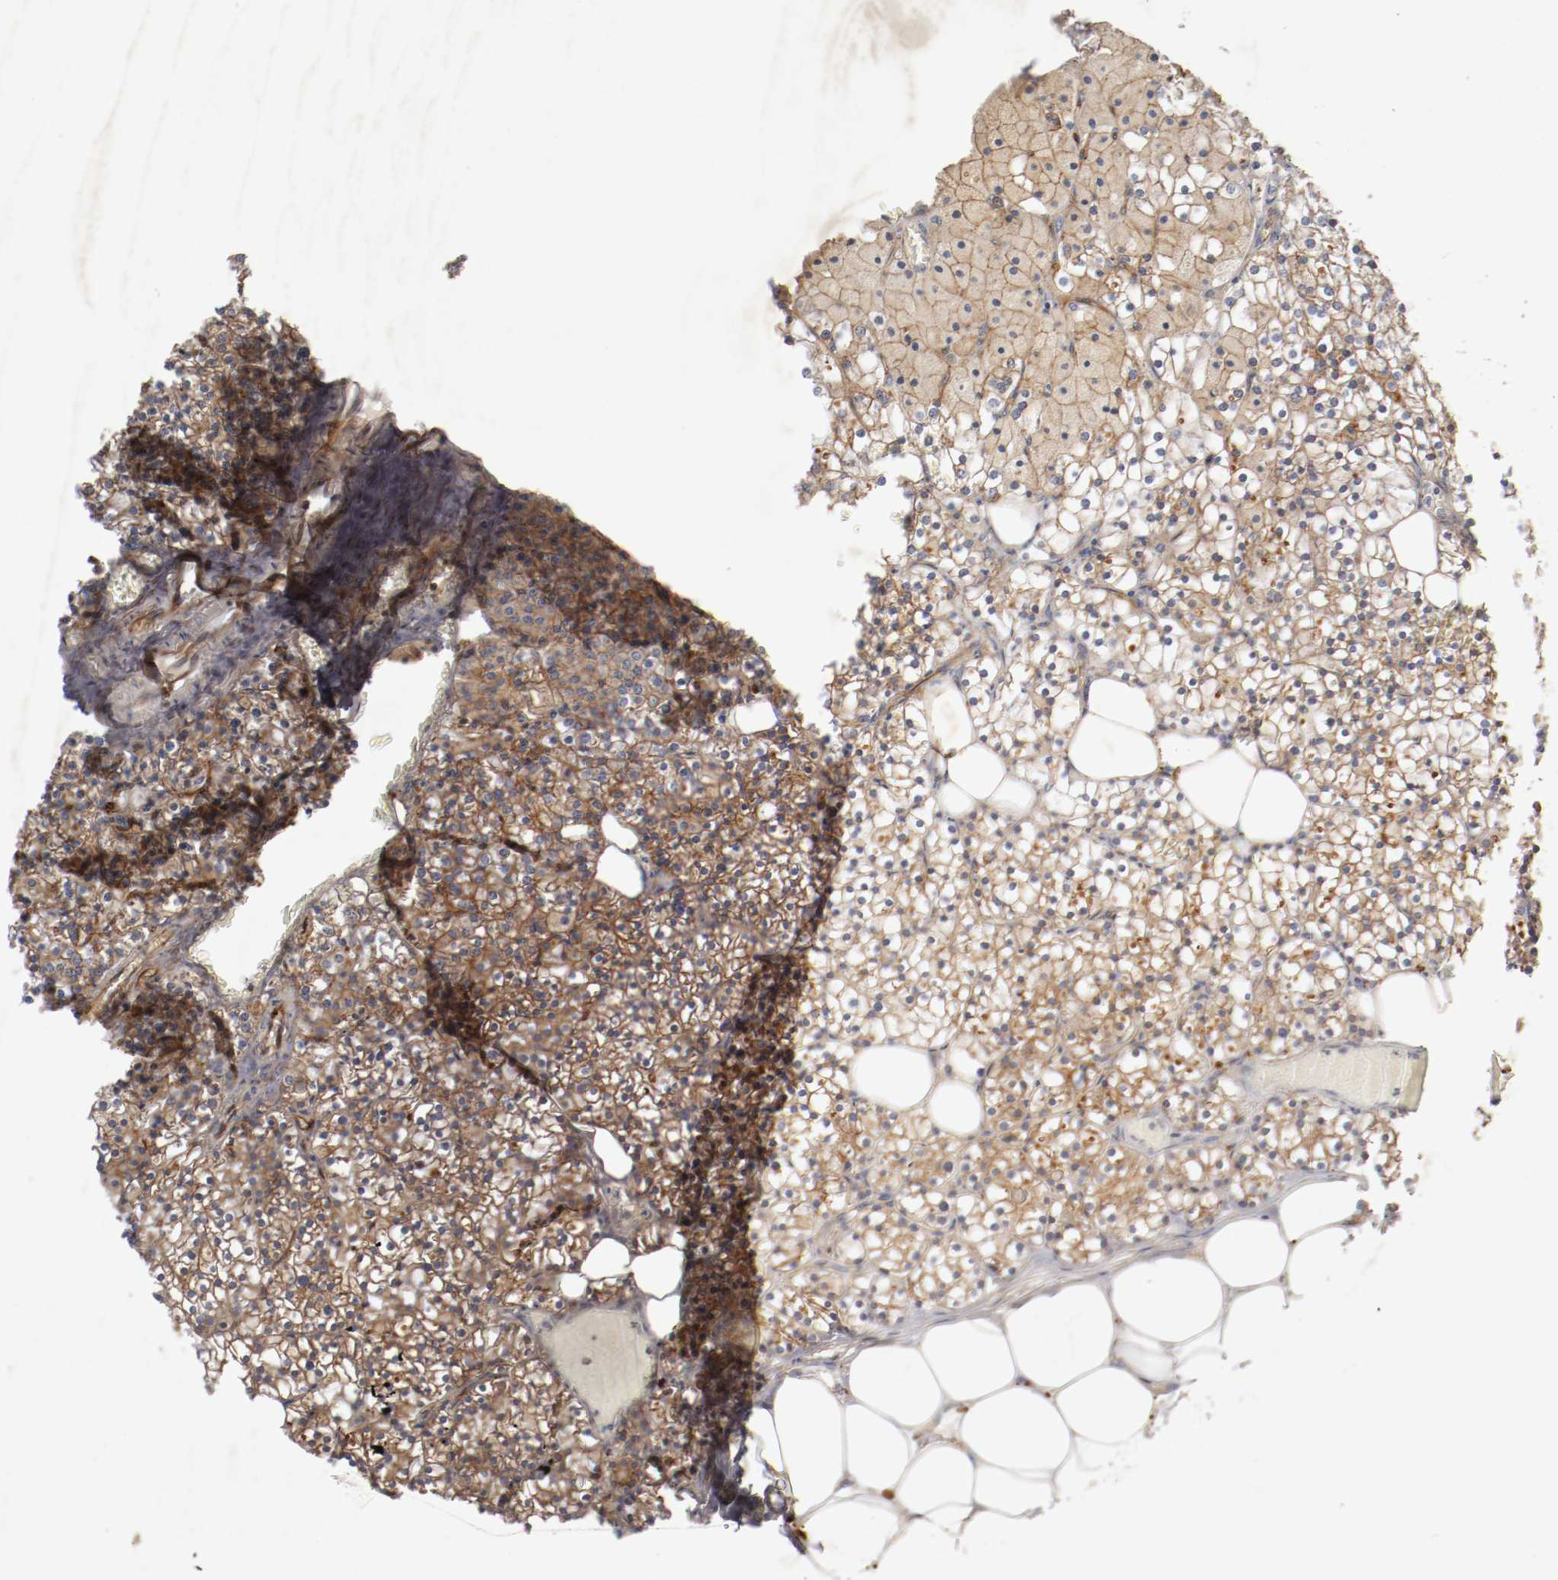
{"staining": {"intensity": "strong", "quantity": ">75%", "location": "cytoplasmic/membranous"}, "tissue": "parathyroid gland", "cell_type": "Glandular cells", "image_type": "normal", "snomed": [{"axis": "morphology", "description": "Normal tissue, NOS"}, {"axis": "topography", "description": "Parathyroid gland"}], "caption": "Parathyroid gland was stained to show a protein in brown. There is high levels of strong cytoplasmic/membranous staining in about >75% of glandular cells.", "gene": "TYK2", "patient": {"sex": "female", "age": 63}}